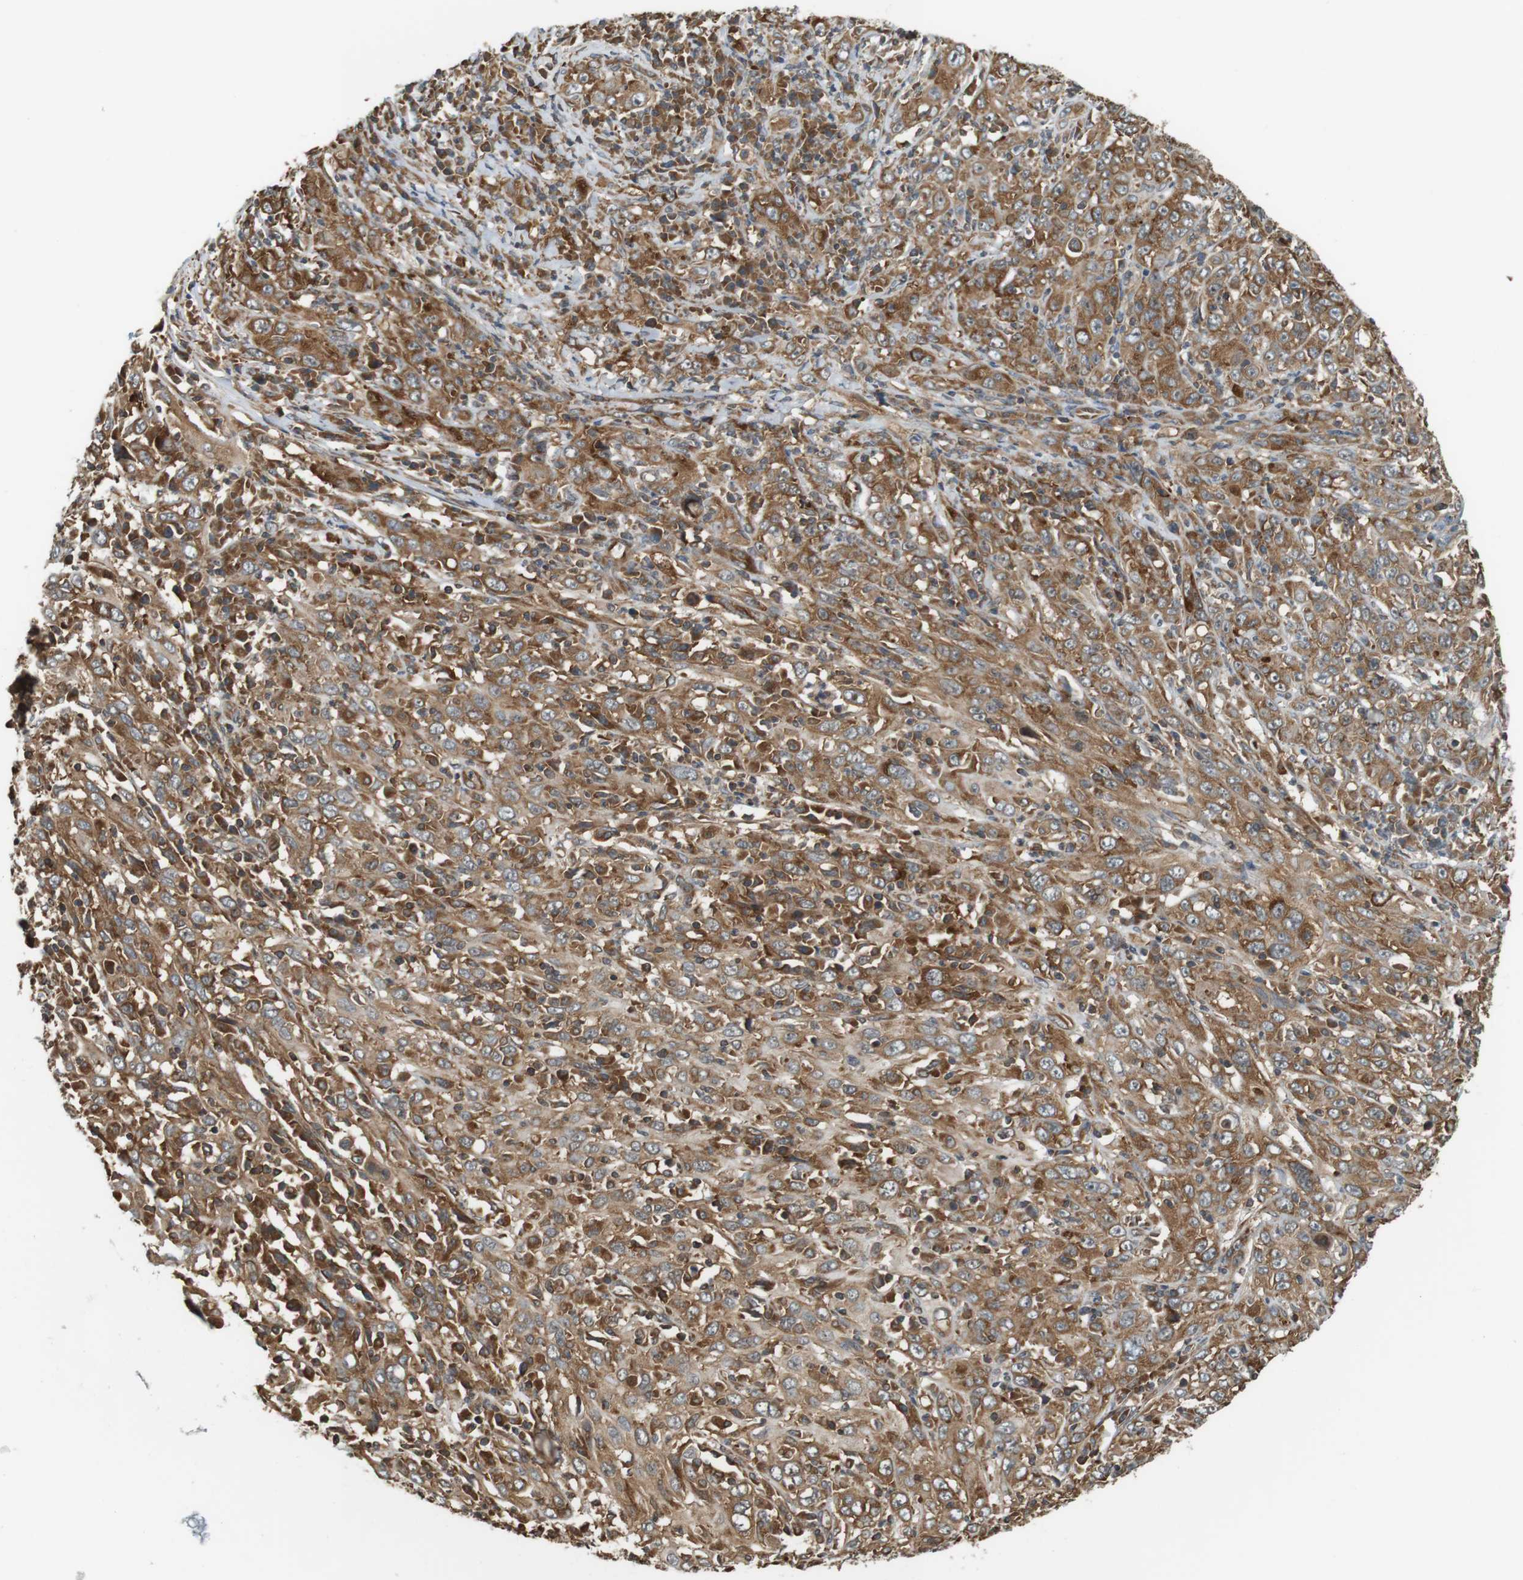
{"staining": {"intensity": "moderate", "quantity": ">75%", "location": "cytoplasmic/membranous"}, "tissue": "cervical cancer", "cell_type": "Tumor cells", "image_type": "cancer", "snomed": [{"axis": "morphology", "description": "Squamous cell carcinoma, NOS"}, {"axis": "topography", "description": "Cervix"}], "caption": "DAB (3,3'-diaminobenzidine) immunohistochemical staining of squamous cell carcinoma (cervical) exhibits moderate cytoplasmic/membranous protein staining in approximately >75% of tumor cells.", "gene": "PA2G4", "patient": {"sex": "female", "age": 46}}